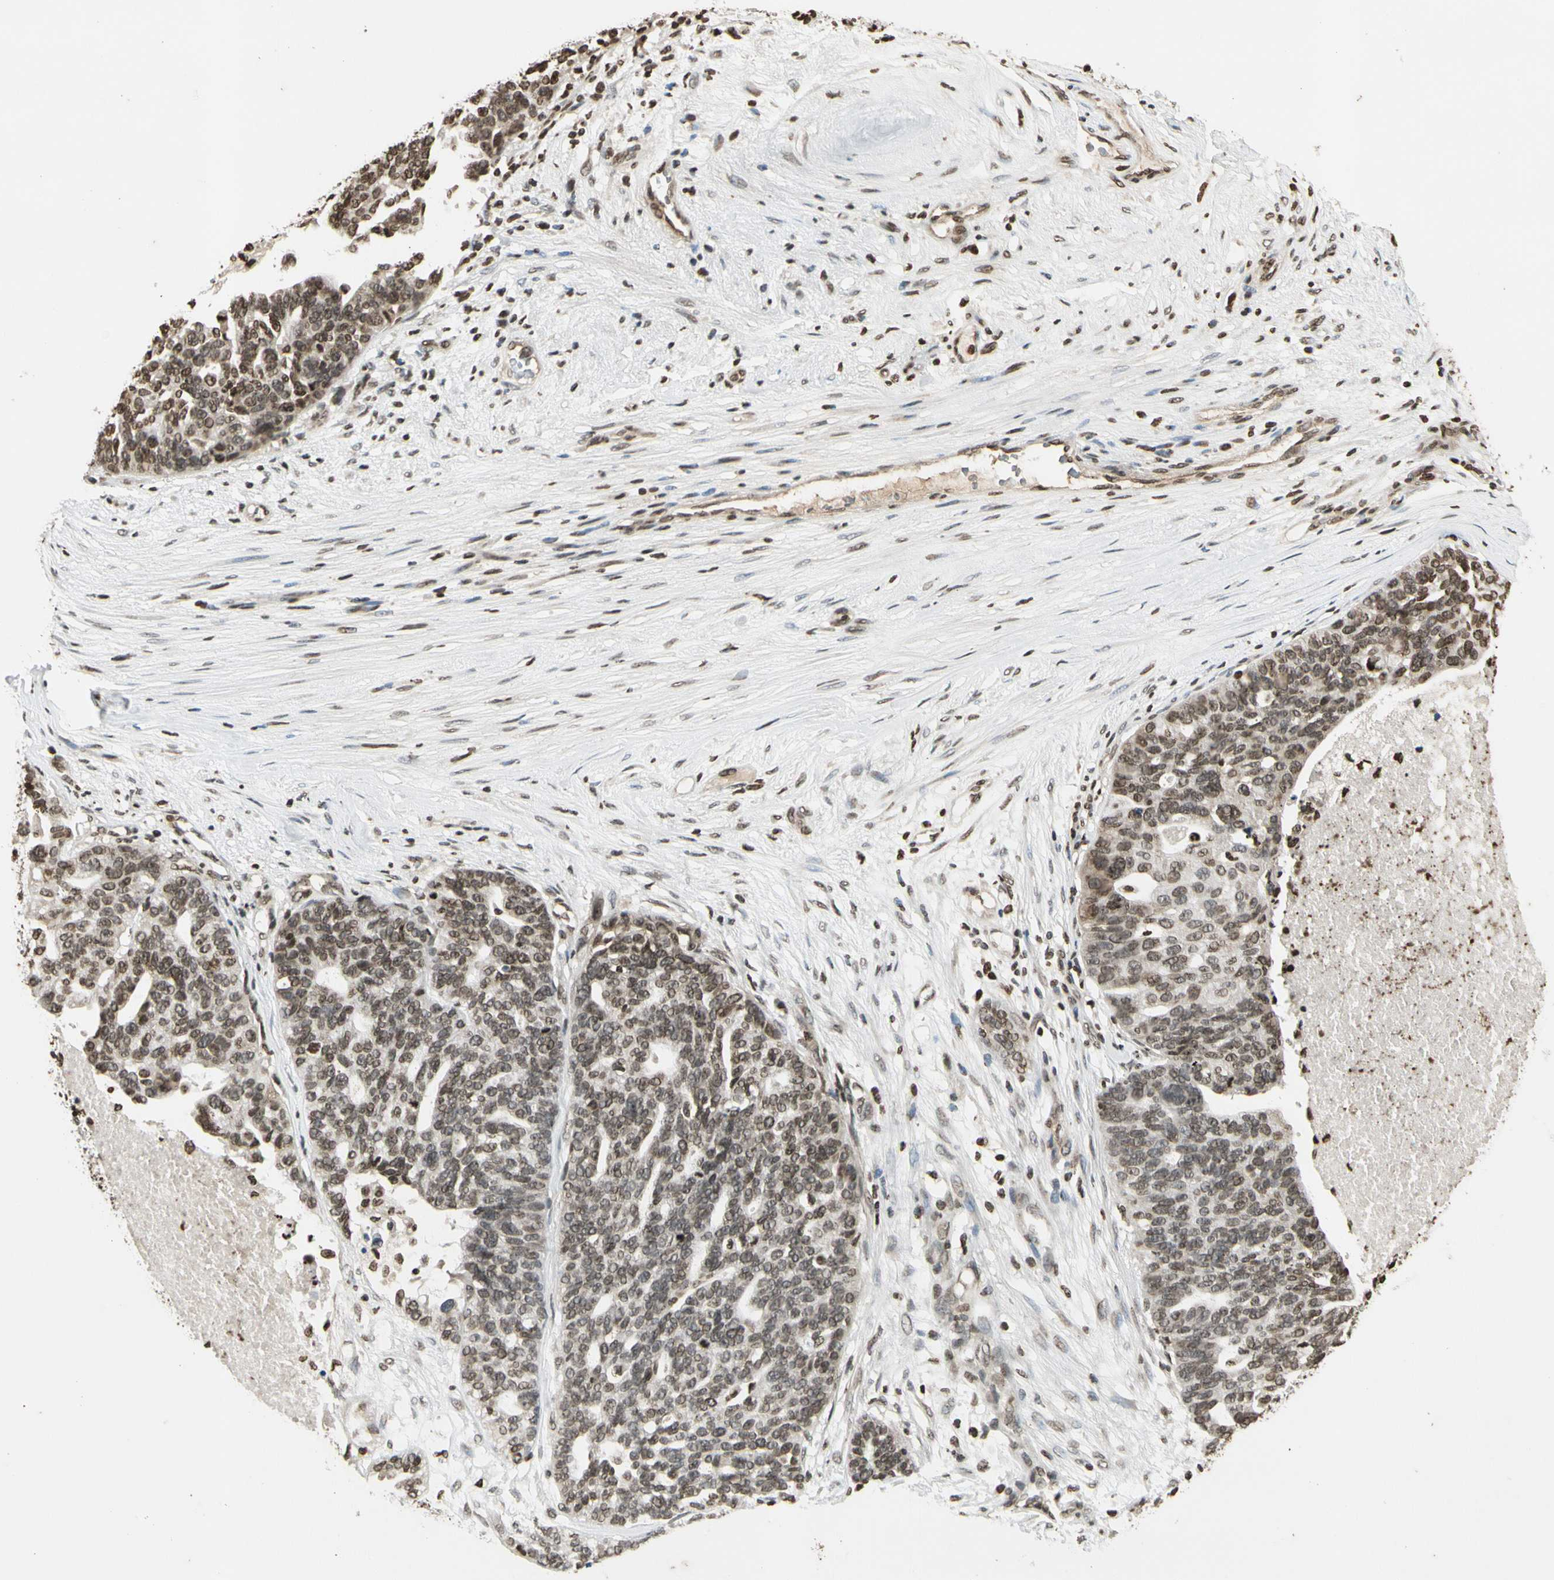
{"staining": {"intensity": "moderate", "quantity": ">75%", "location": "nuclear"}, "tissue": "ovarian cancer", "cell_type": "Tumor cells", "image_type": "cancer", "snomed": [{"axis": "morphology", "description": "Cystadenocarcinoma, serous, NOS"}, {"axis": "topography", "description": "Ovary"}], "caption": "The immunohistochemical stain shows moderate nuclear positivity in tumor cells of serous cystadenocarcinoma (ovarian) tissue.", "gene": "RORA", "patient": {"sex": "female", "age": 59}}